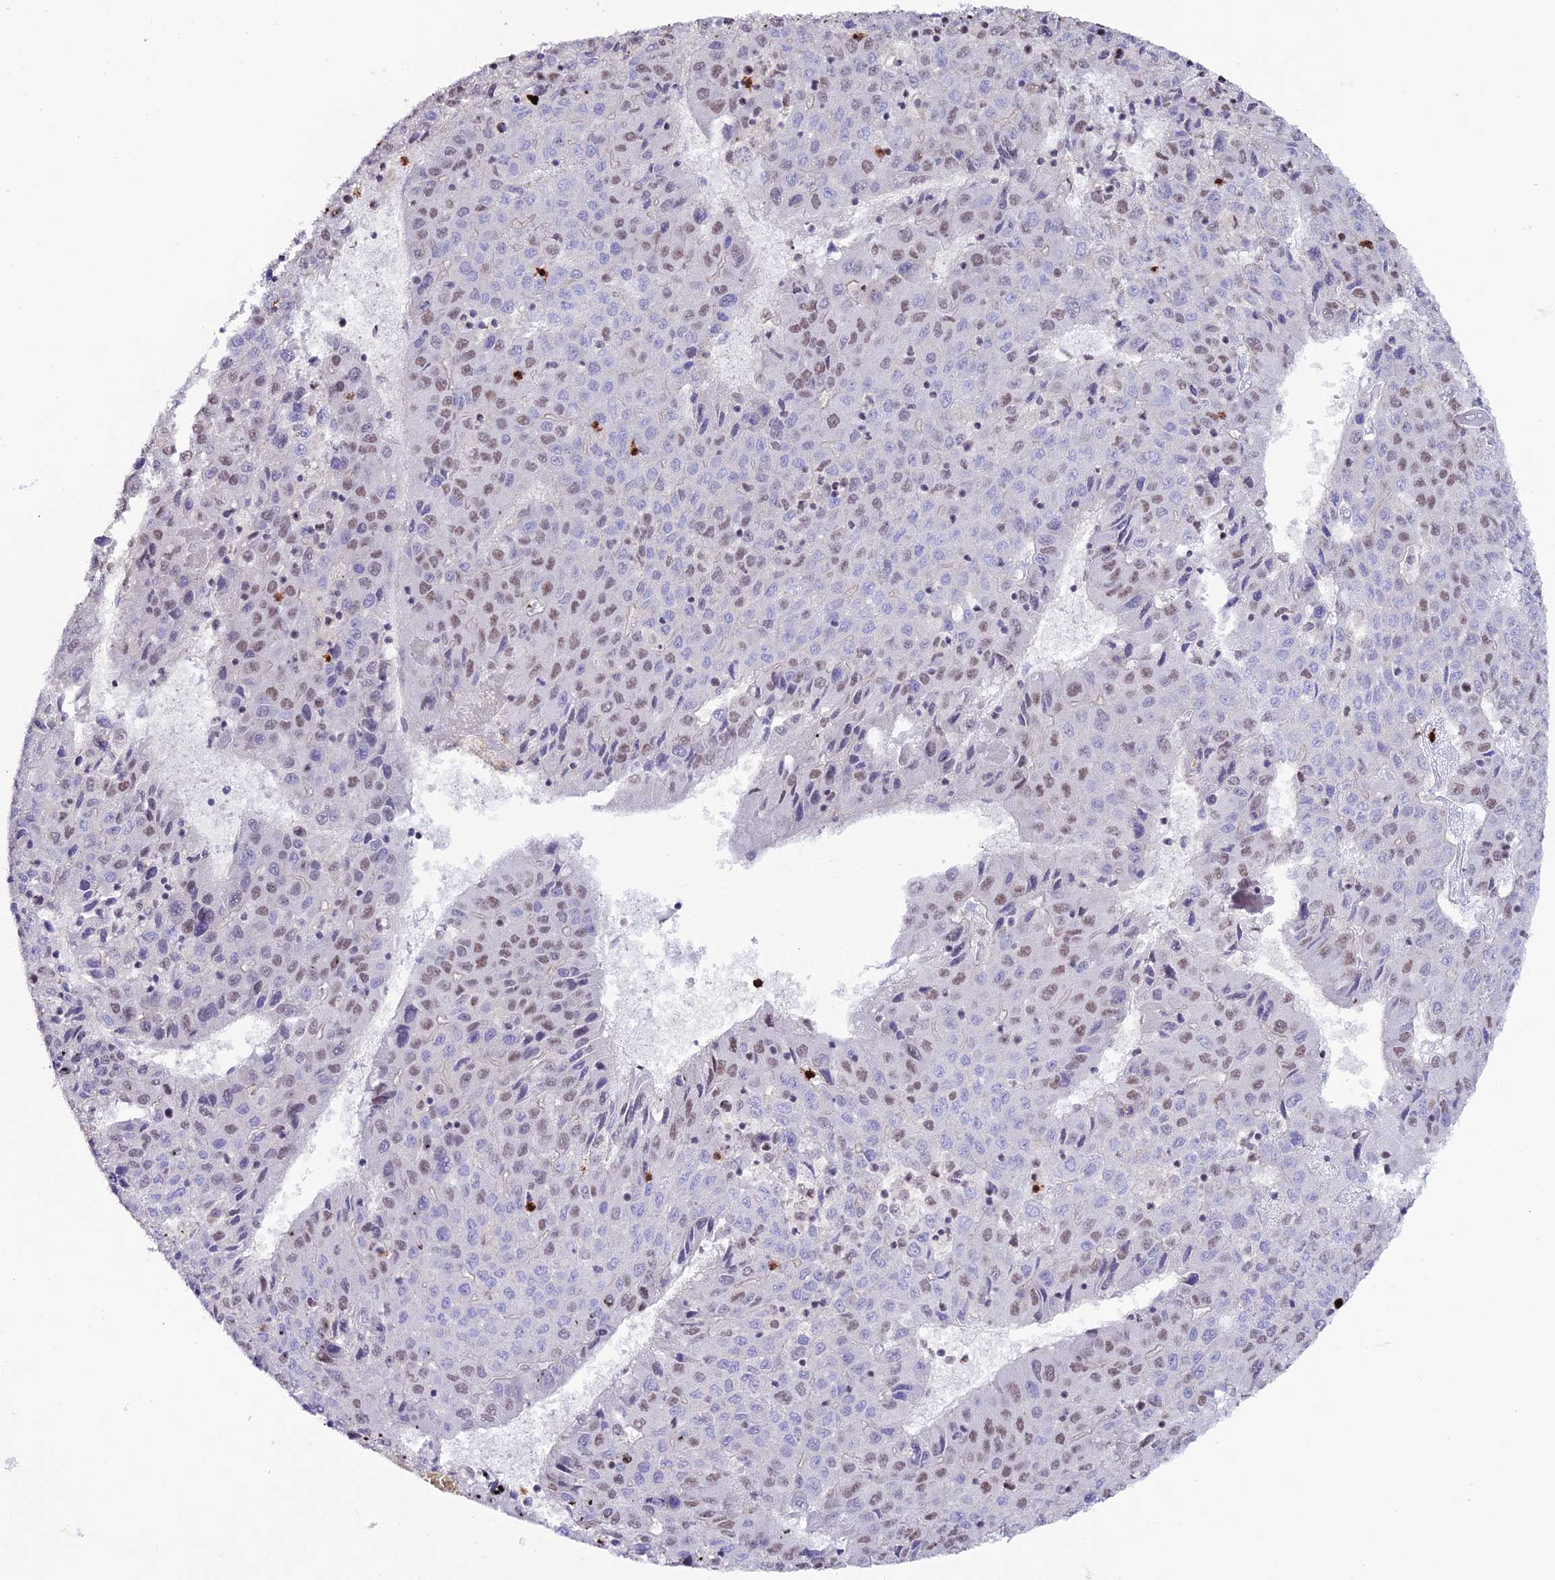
{"staining": {"intensity": "weak", "quantity": "25%-75%", "location": "nuclear"}, "tissue": "liver cancer", "cell_type": "Tumor cells", "image_type": "cancer", "snomed": [{"axis": "morphology", "description": "Carcinoma, Hepatocellular, NOS"}, {"axis": "topography", "description": "Liver"}], "caption": "This is a micrograph of IHC staining of liver cancer (hepatocellular carcinoma), which shows weak expression in the nuclear of tumor cells.", "gene": "COL6A6", "patient": {"sex": "female", "age": 53}}